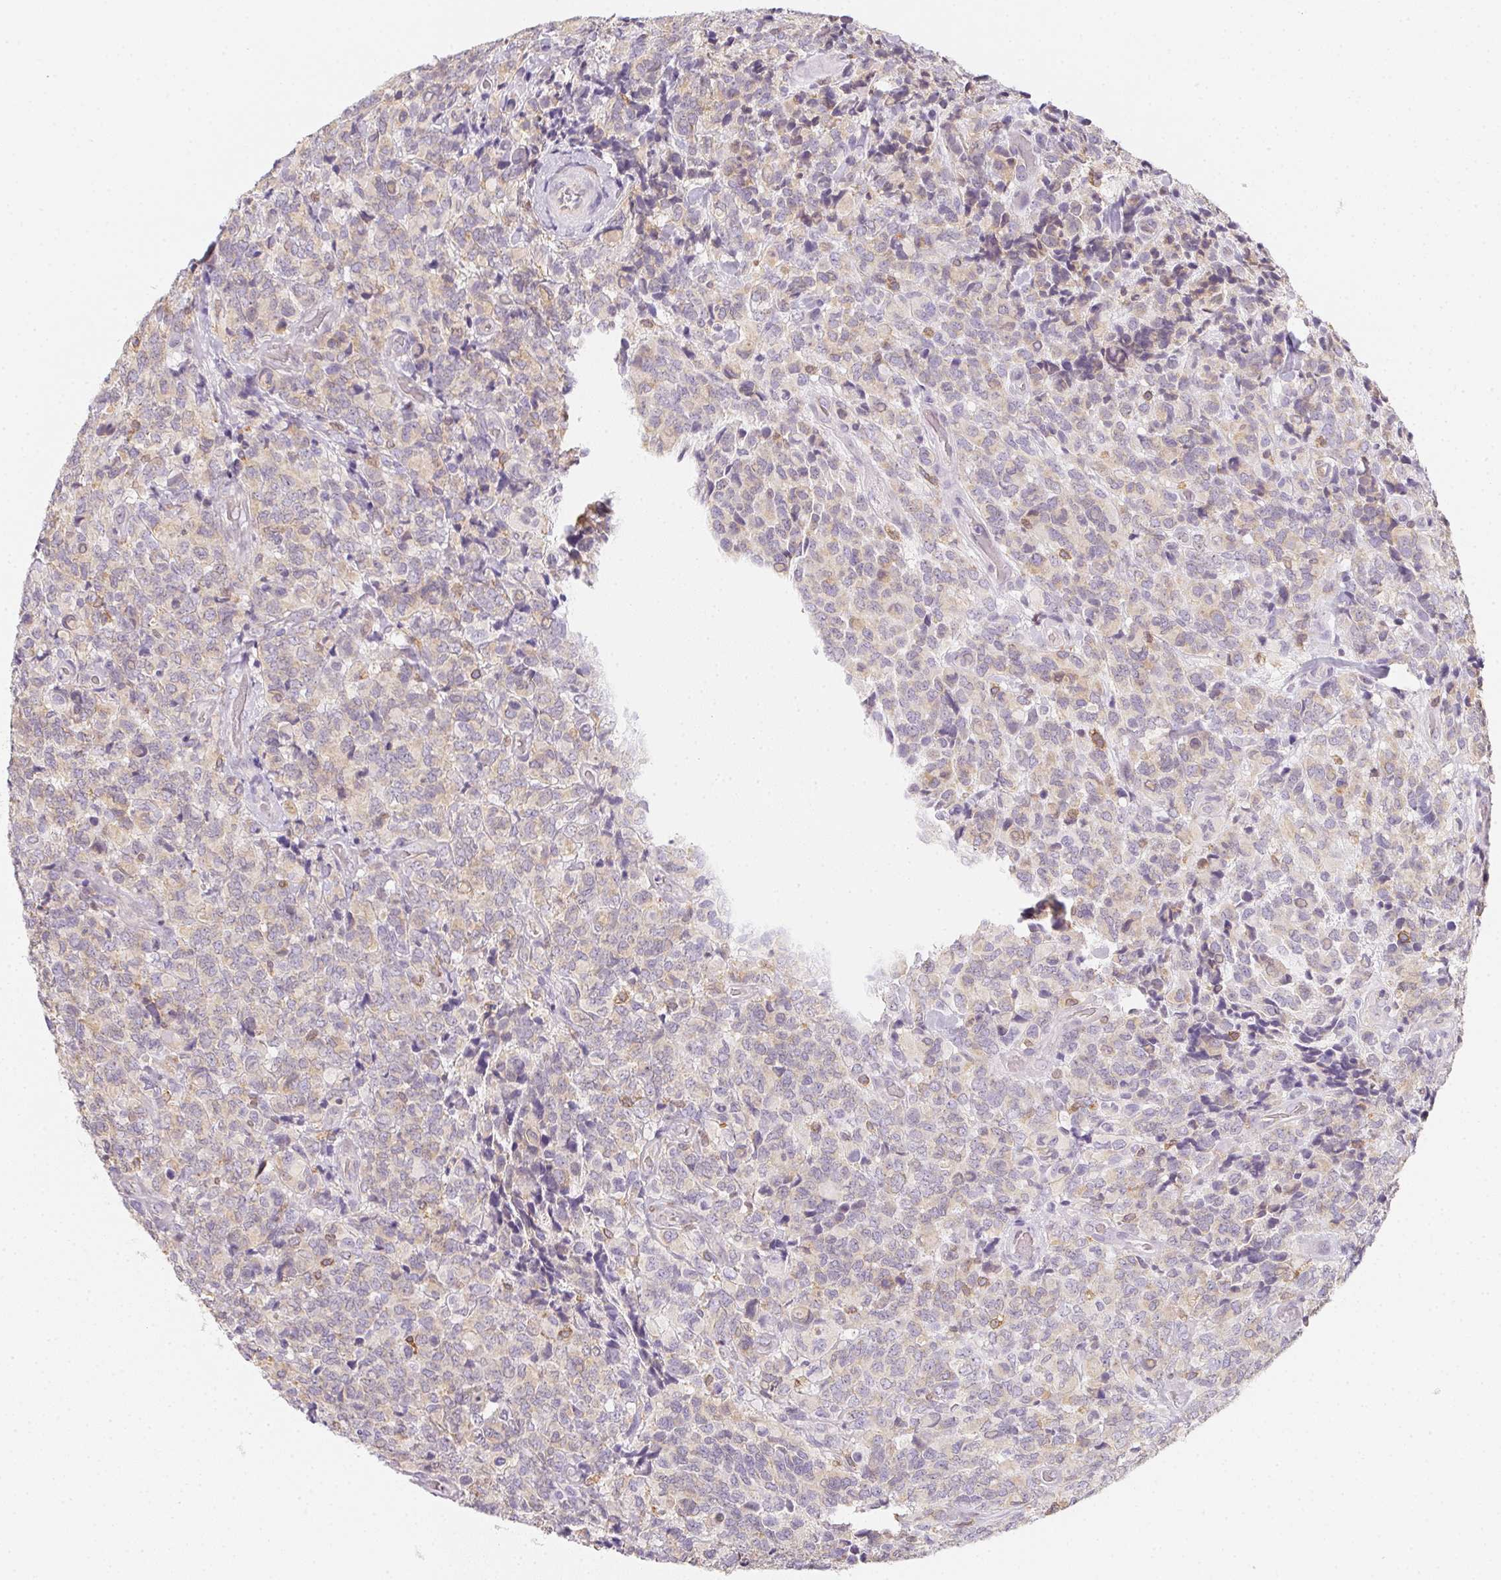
{"staining": {"intensity": "weak", "quantity": "<25%", "location": "cytoplasmic/membranous"}, "tissue": "glioma", "cell_type": "Tumor cells", "image_type": "cancer", "snomed": [{"axis": "morphology", "description": "Glioma, malignant, High grade"}, {"axis": "topography", "description": "Brain"}], "caption": "High power microscopy histopathology image of an immunohistochemistry photomicrograph of glioma, revealing no significant expression in tumor cells.", "gene": "SOAT1", "patient": {"sex": "male", "age": 39}}